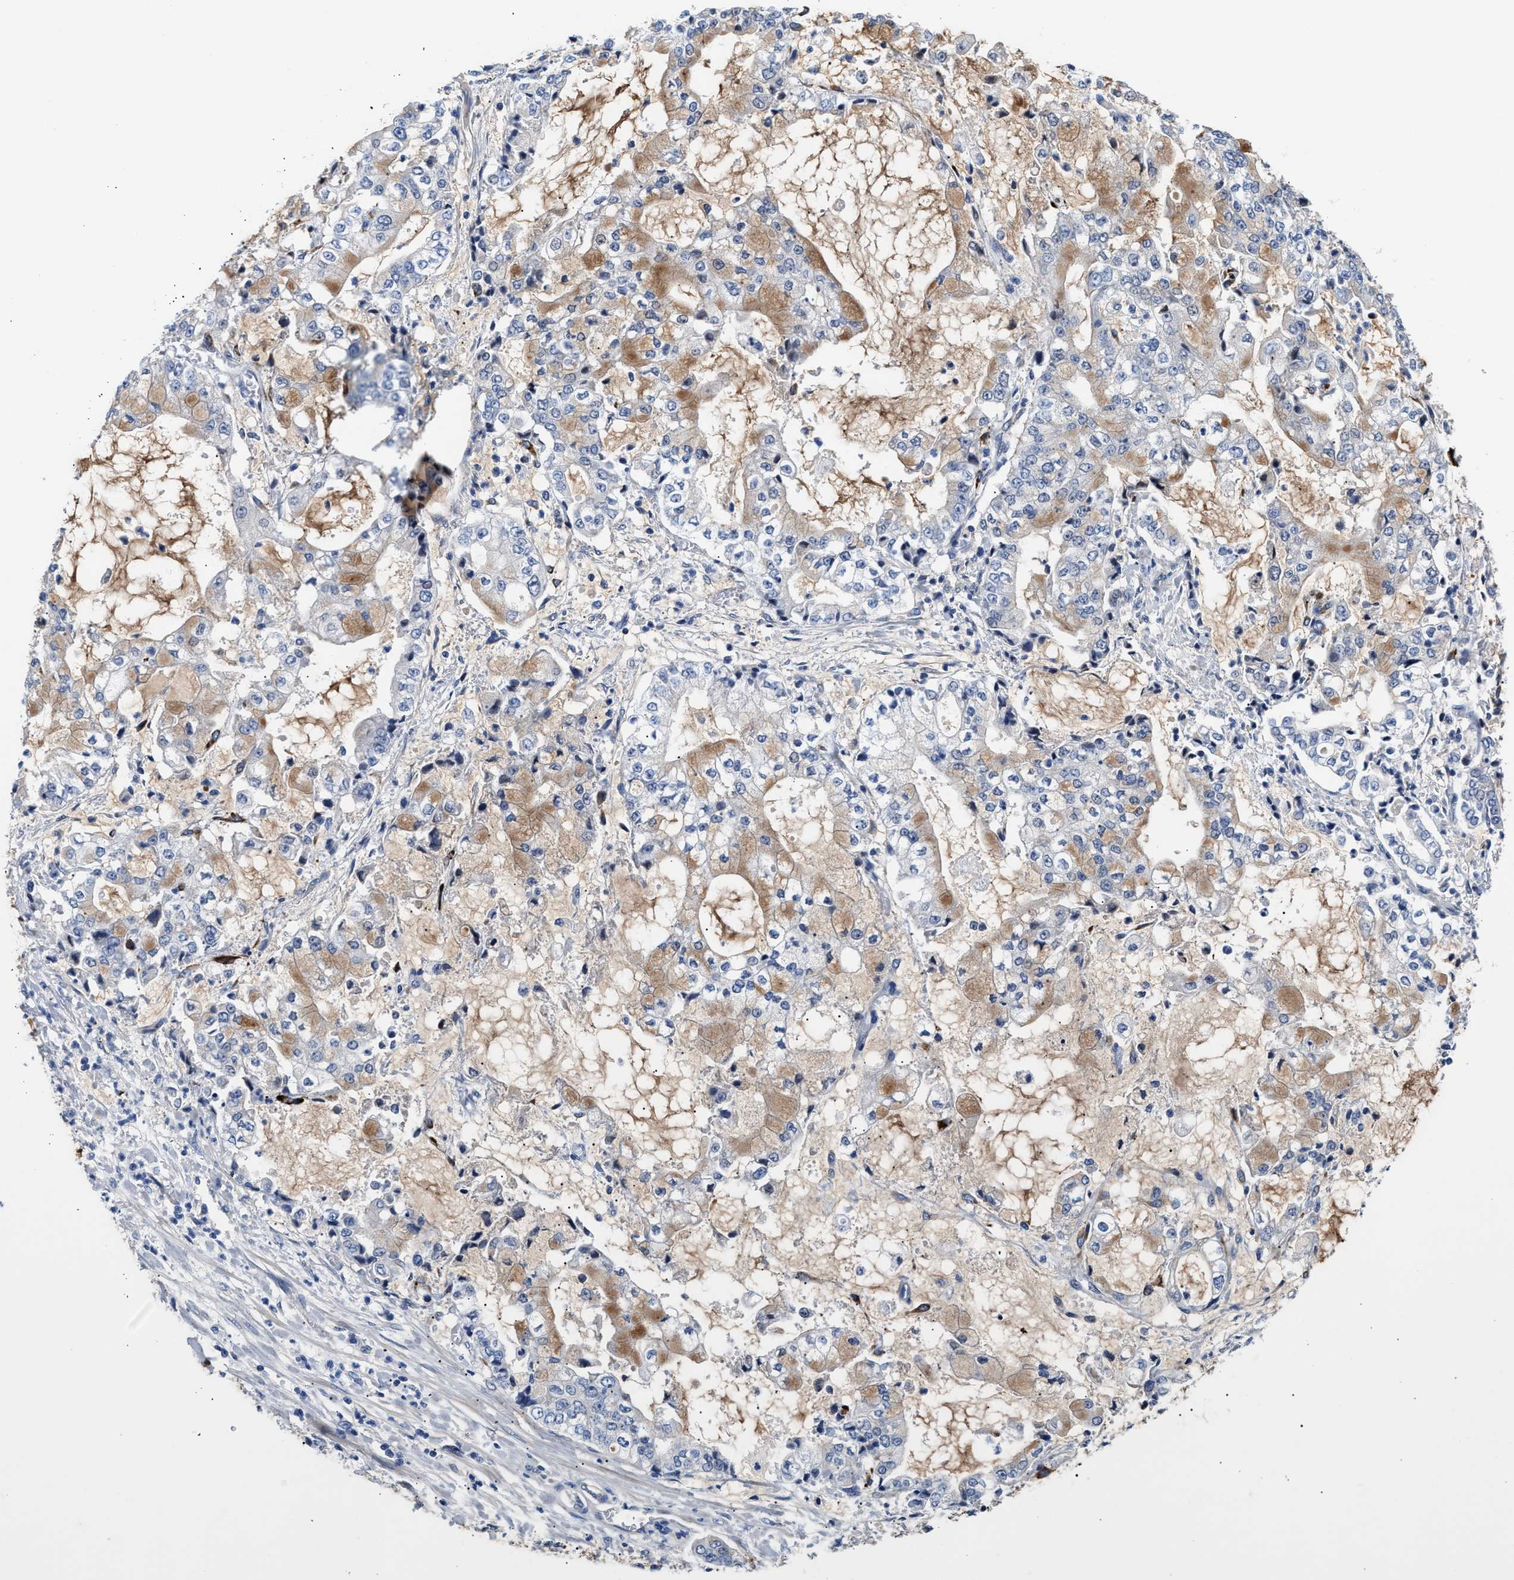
{"staining": {"intensity": "weak", "quantity": "25%-75%", "location": "cytoplasmic/membranous"}, "tissue": "stomach cancer", "cell_type": "Tumor cells", "image_type": "cancer", "snomed": [{"axis": "morphology", "description": "Adenocarcinoma, NOS"}, {"axis": "topography", "description": "Stomach"}], "caption": "Stomach cancer (adenocarcinoma) stained with a brown dye reveals weak cytoplasmic/membranous positive staining in about 25%-75% of tumor cells.", "gene": "ACTL7B", "patient": {"sex": "male", "age": 76}}